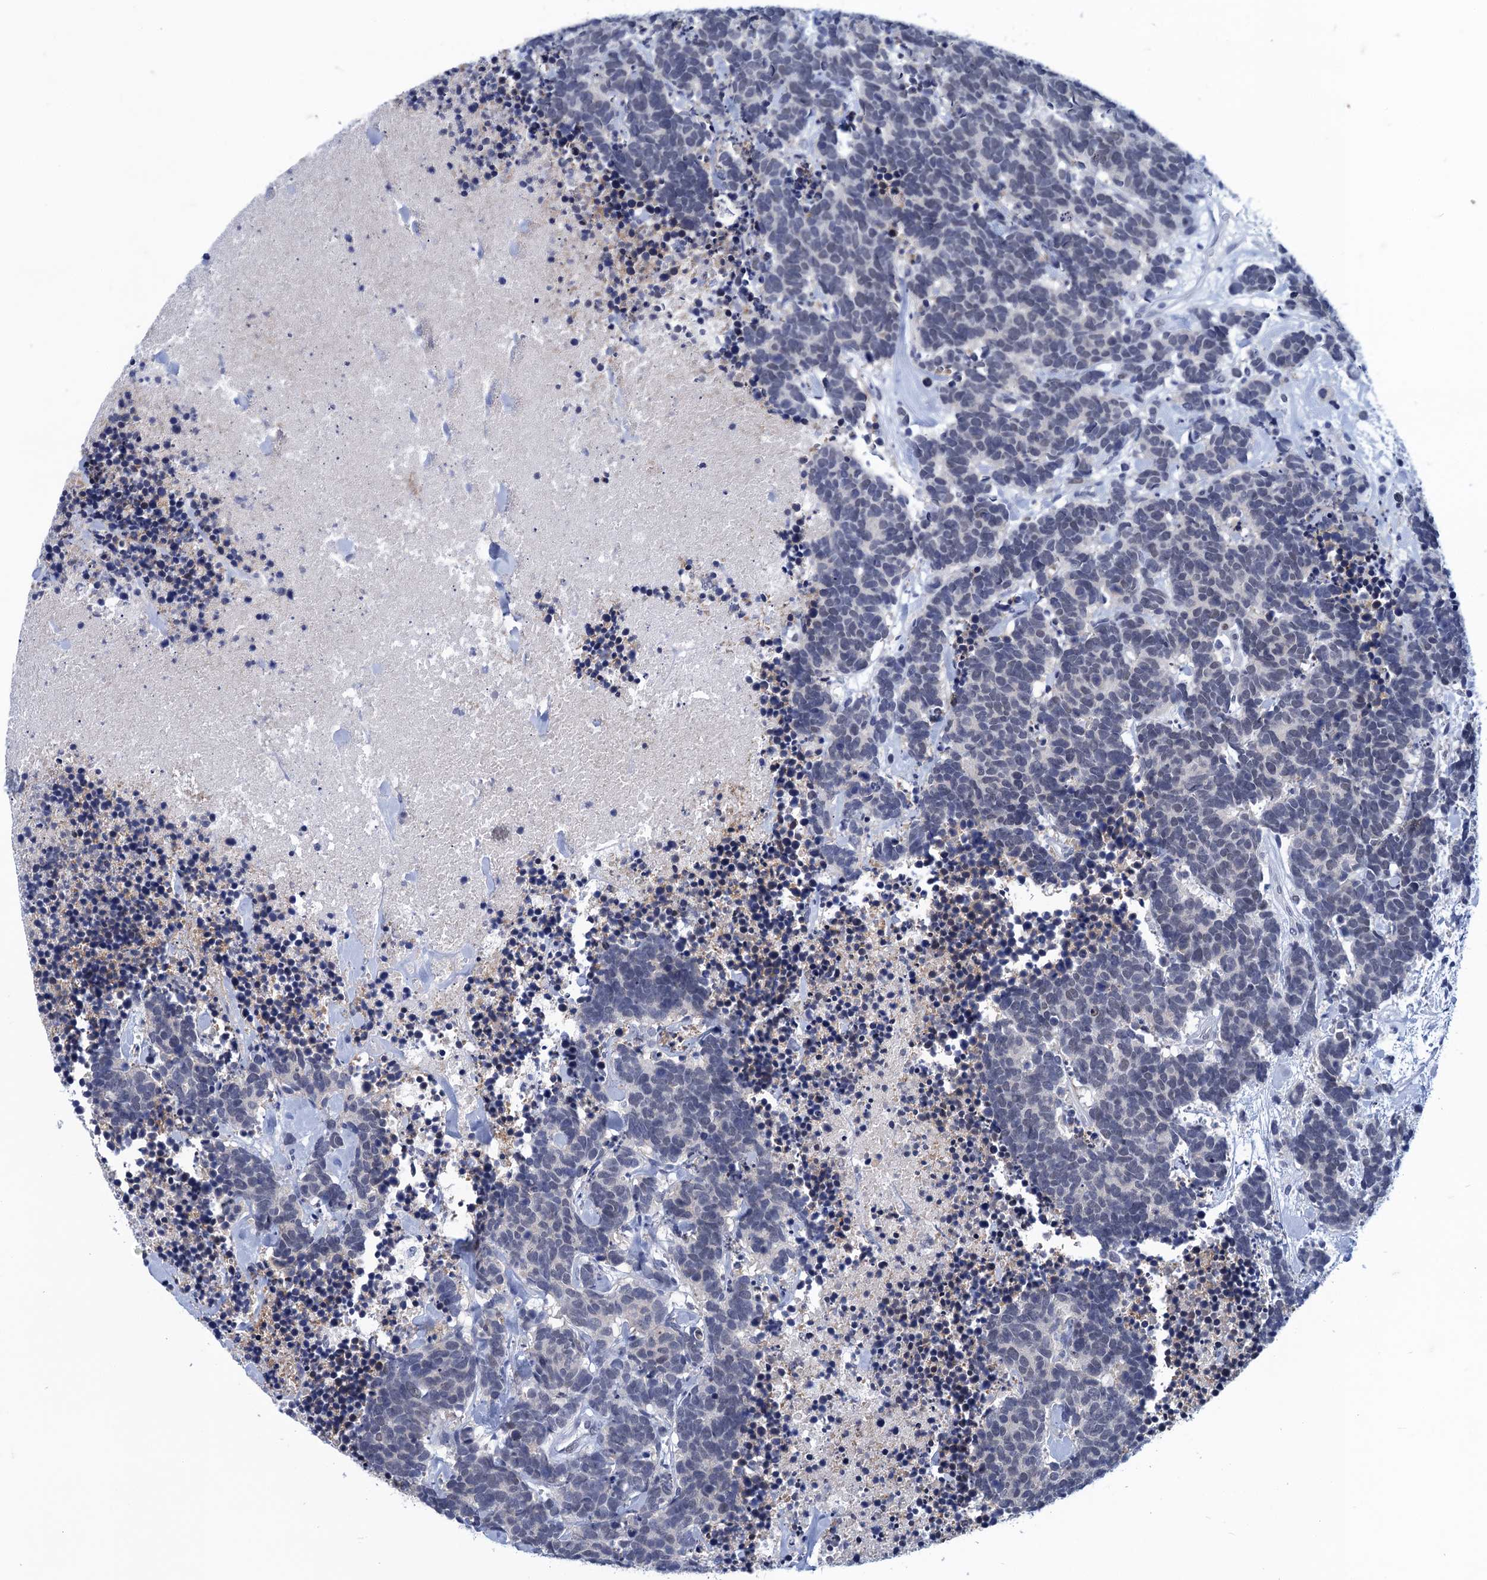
{"staining": {"intensity": "negative", "quantity": "none", "location": "none"}, "tissue": "carcinoid", "cell_type": "Tumor cells", "image_type": "cancer", "snomed": [{"axis": "morphology", "description": "Carcinoma, NOS"}, {"axis": "morphology", "description": "Carcinoid, malignant, NOS"}, {"axis": "topography", "description": "Prostate"}], "caption": "This is a image of IHC staining of malignant carcinoid, which shows no staining in tumor cells.", "gene": "GINS3", "patient": {"sex": "male", "age": 57}}